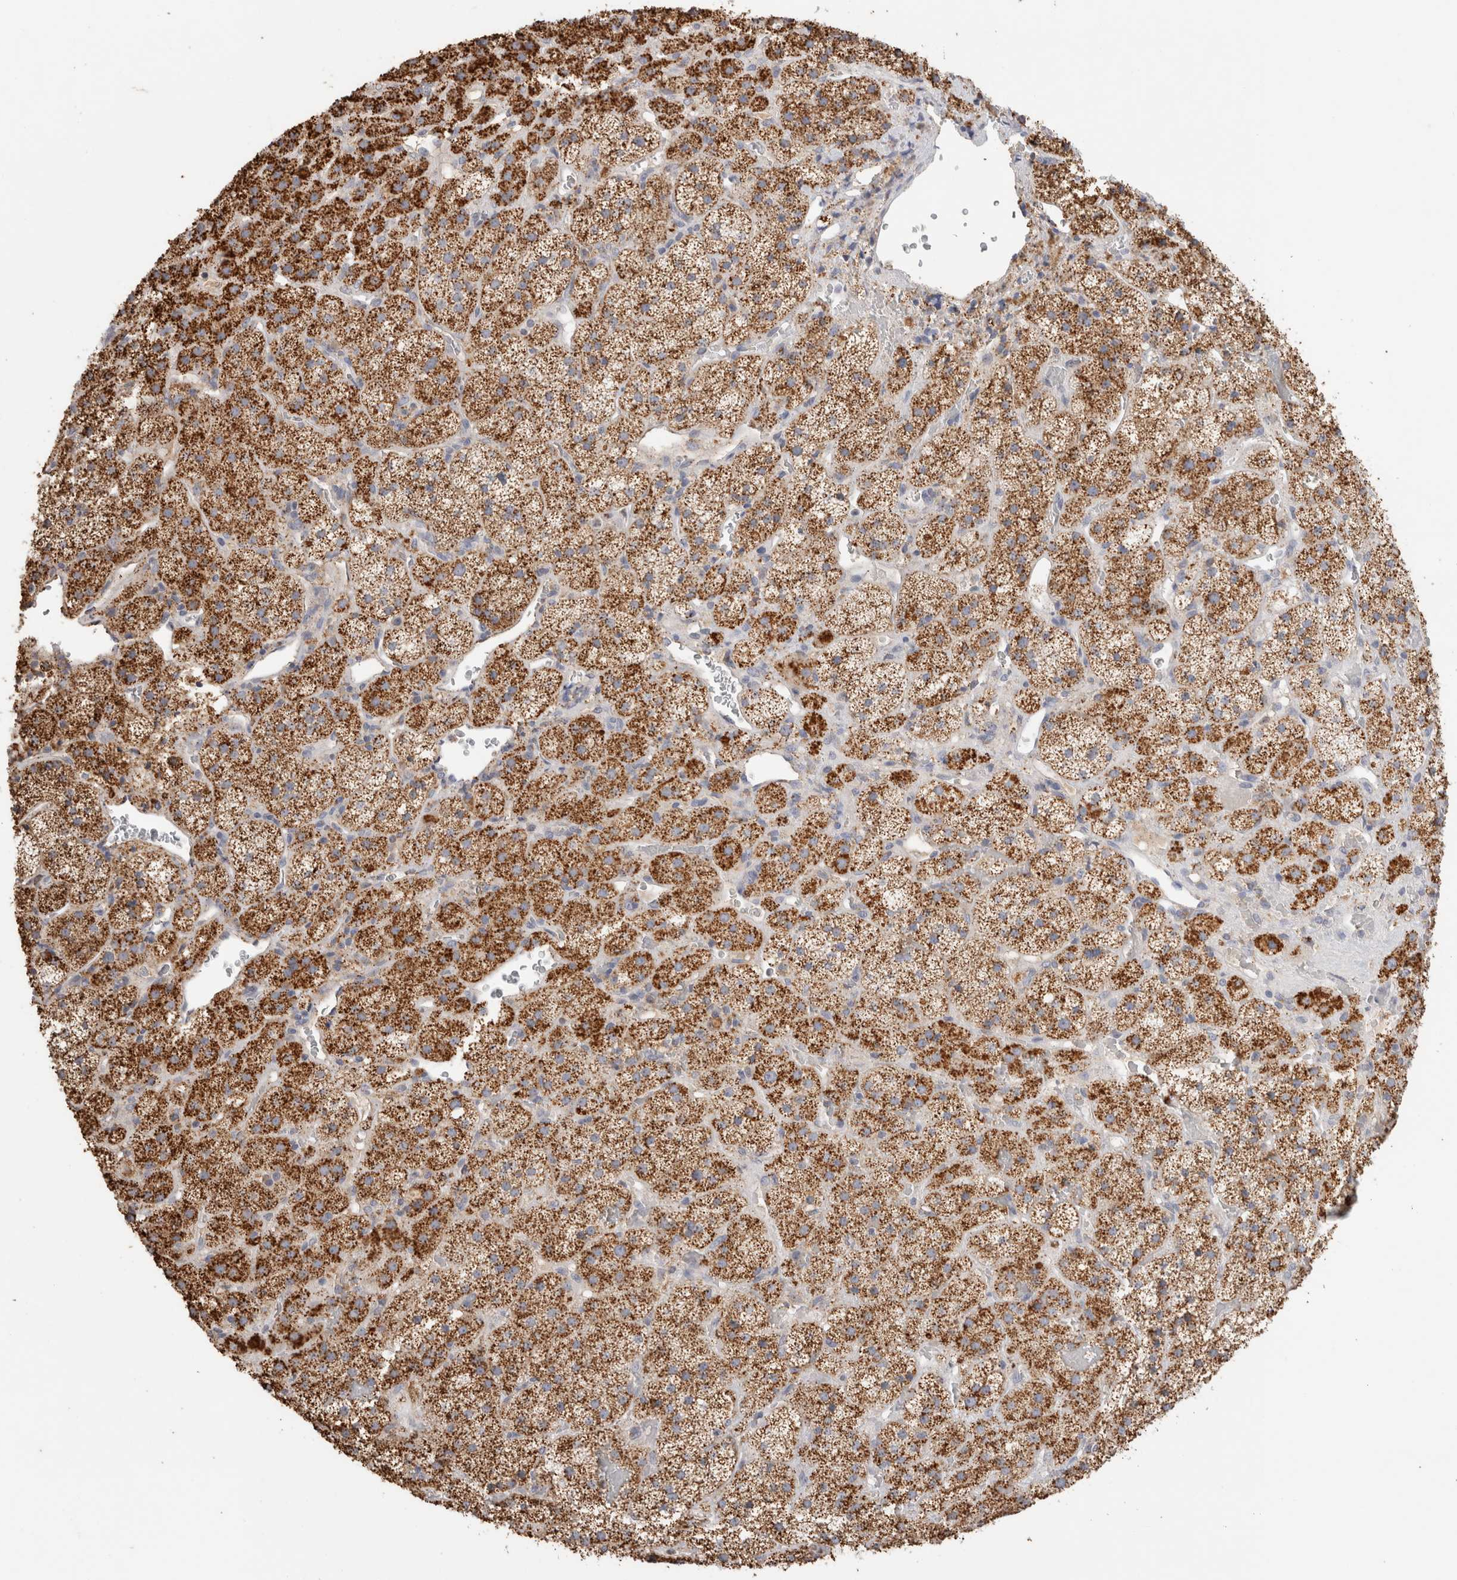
{"staining": {"intensity": "strong", "quantity": ">75%", "location": "cytoplasmic/membranous"}, "tissue": "adrenal gland", "cell_type": "Glandular cells", "image_type": "normal", "snomed": [{"axis": "morphology", "description": "Normal tissue, NOS"}, {"axis": "topography", "description": "Adrenal gland"}], "caption": "Approximately >75% of glandular cells in normal adrenal gland exhibit strong cytoplasmic/membranous protein positivity as visualized by brown immunohistochemical staining.", "gene": "GNS", "patient": {"sex": "male", "age": 57}}